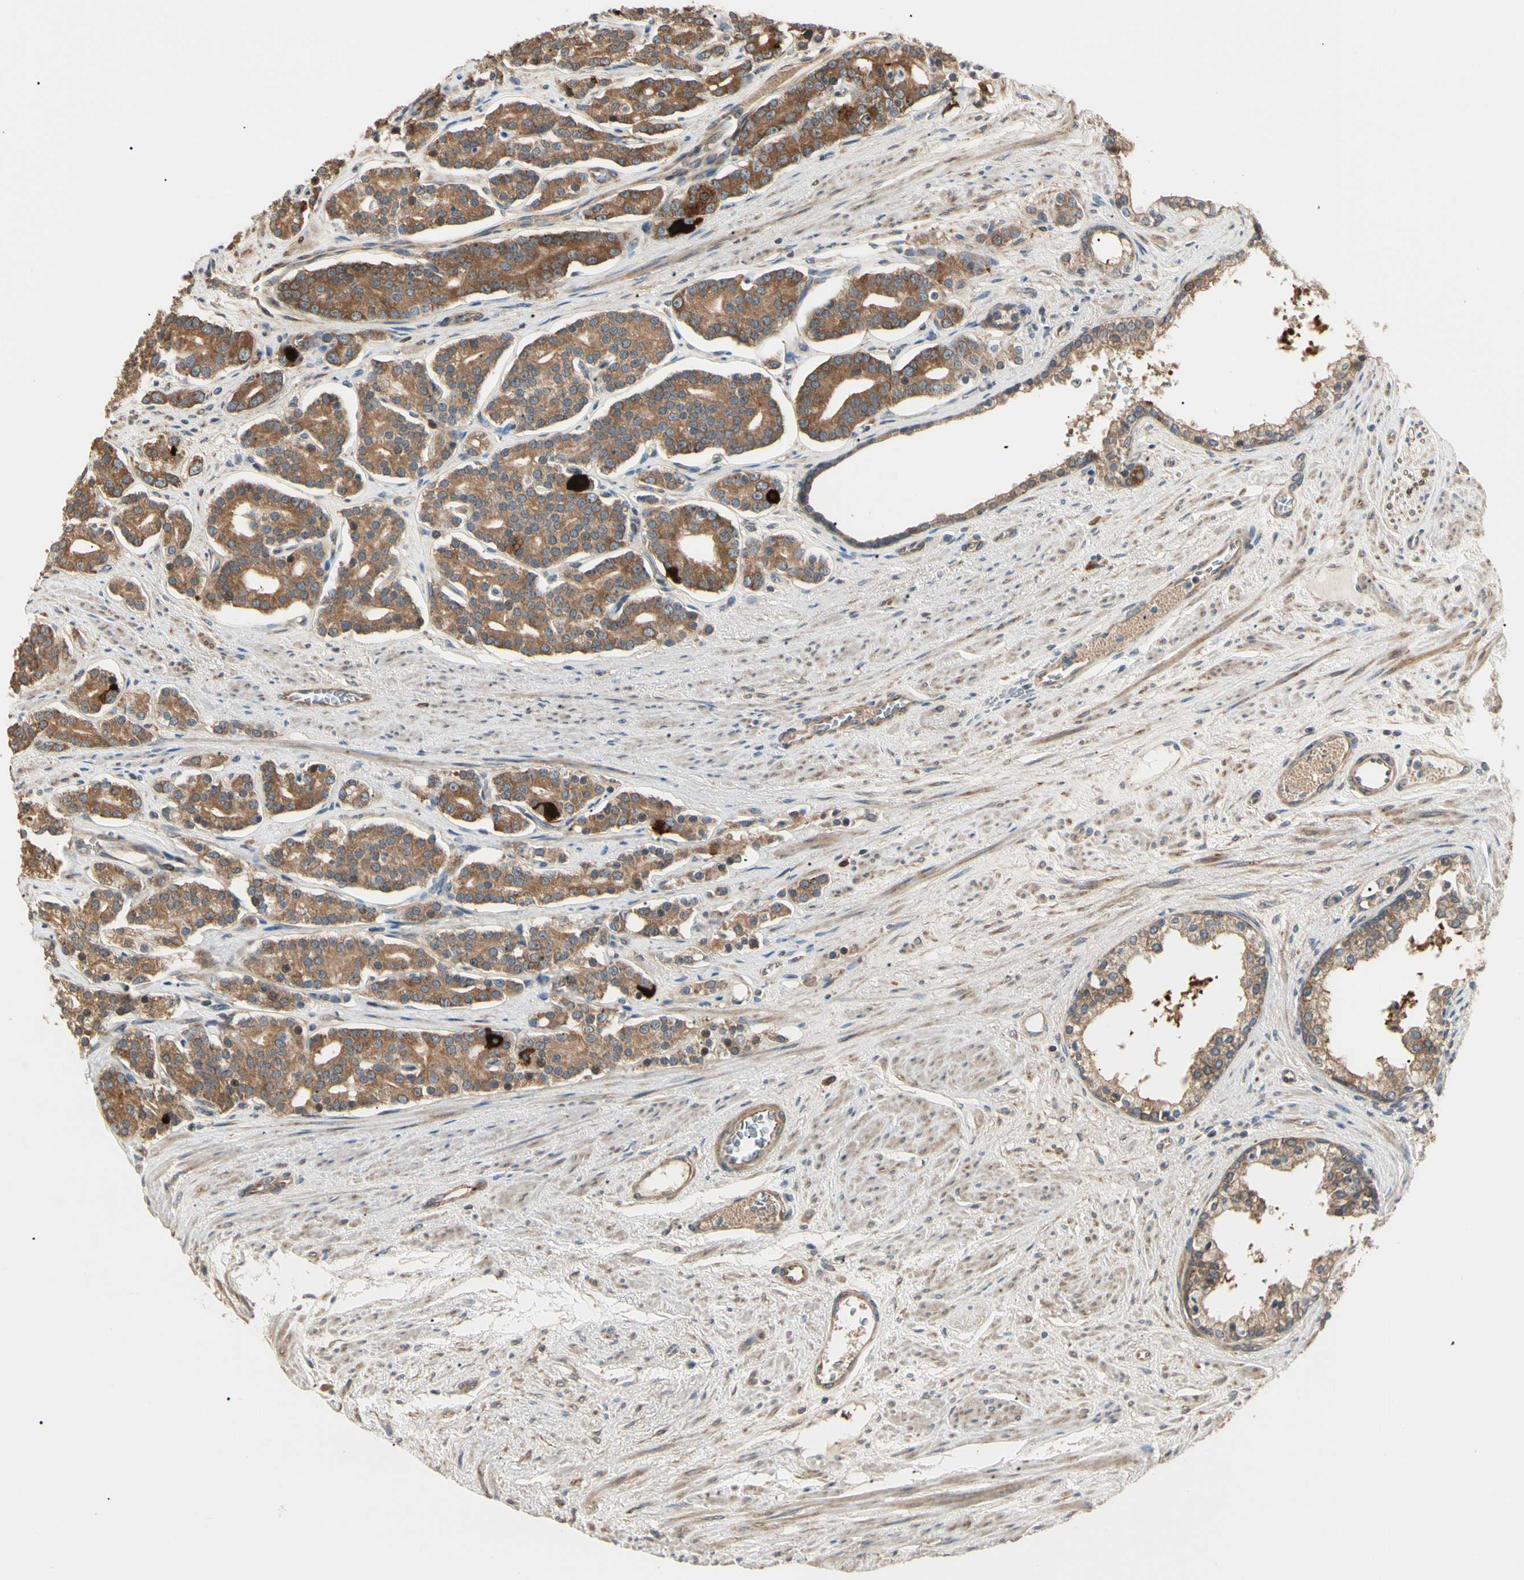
{"staining": {"intensity": "strong", "quantity": ">75%", "location": "cytoplasmic/membranous"}, "tissue": "prostate cancer", "cell_type": "Tumor cells", "image_type": "cancer", "snomed": [{"axis": "morphology", "description": "Adenocarcinoma, Low grade"}, {"axis": "topography", "description": "Prostate"}], "caption": "High-power microscopy captured an IHC histopathology image of prostate cancer, revealing strong cytoplasmic/membranous positivity in about >75% of tumor cells.", "gene": "IRAG1", "patient": {"sex": "male", "age": 63}}